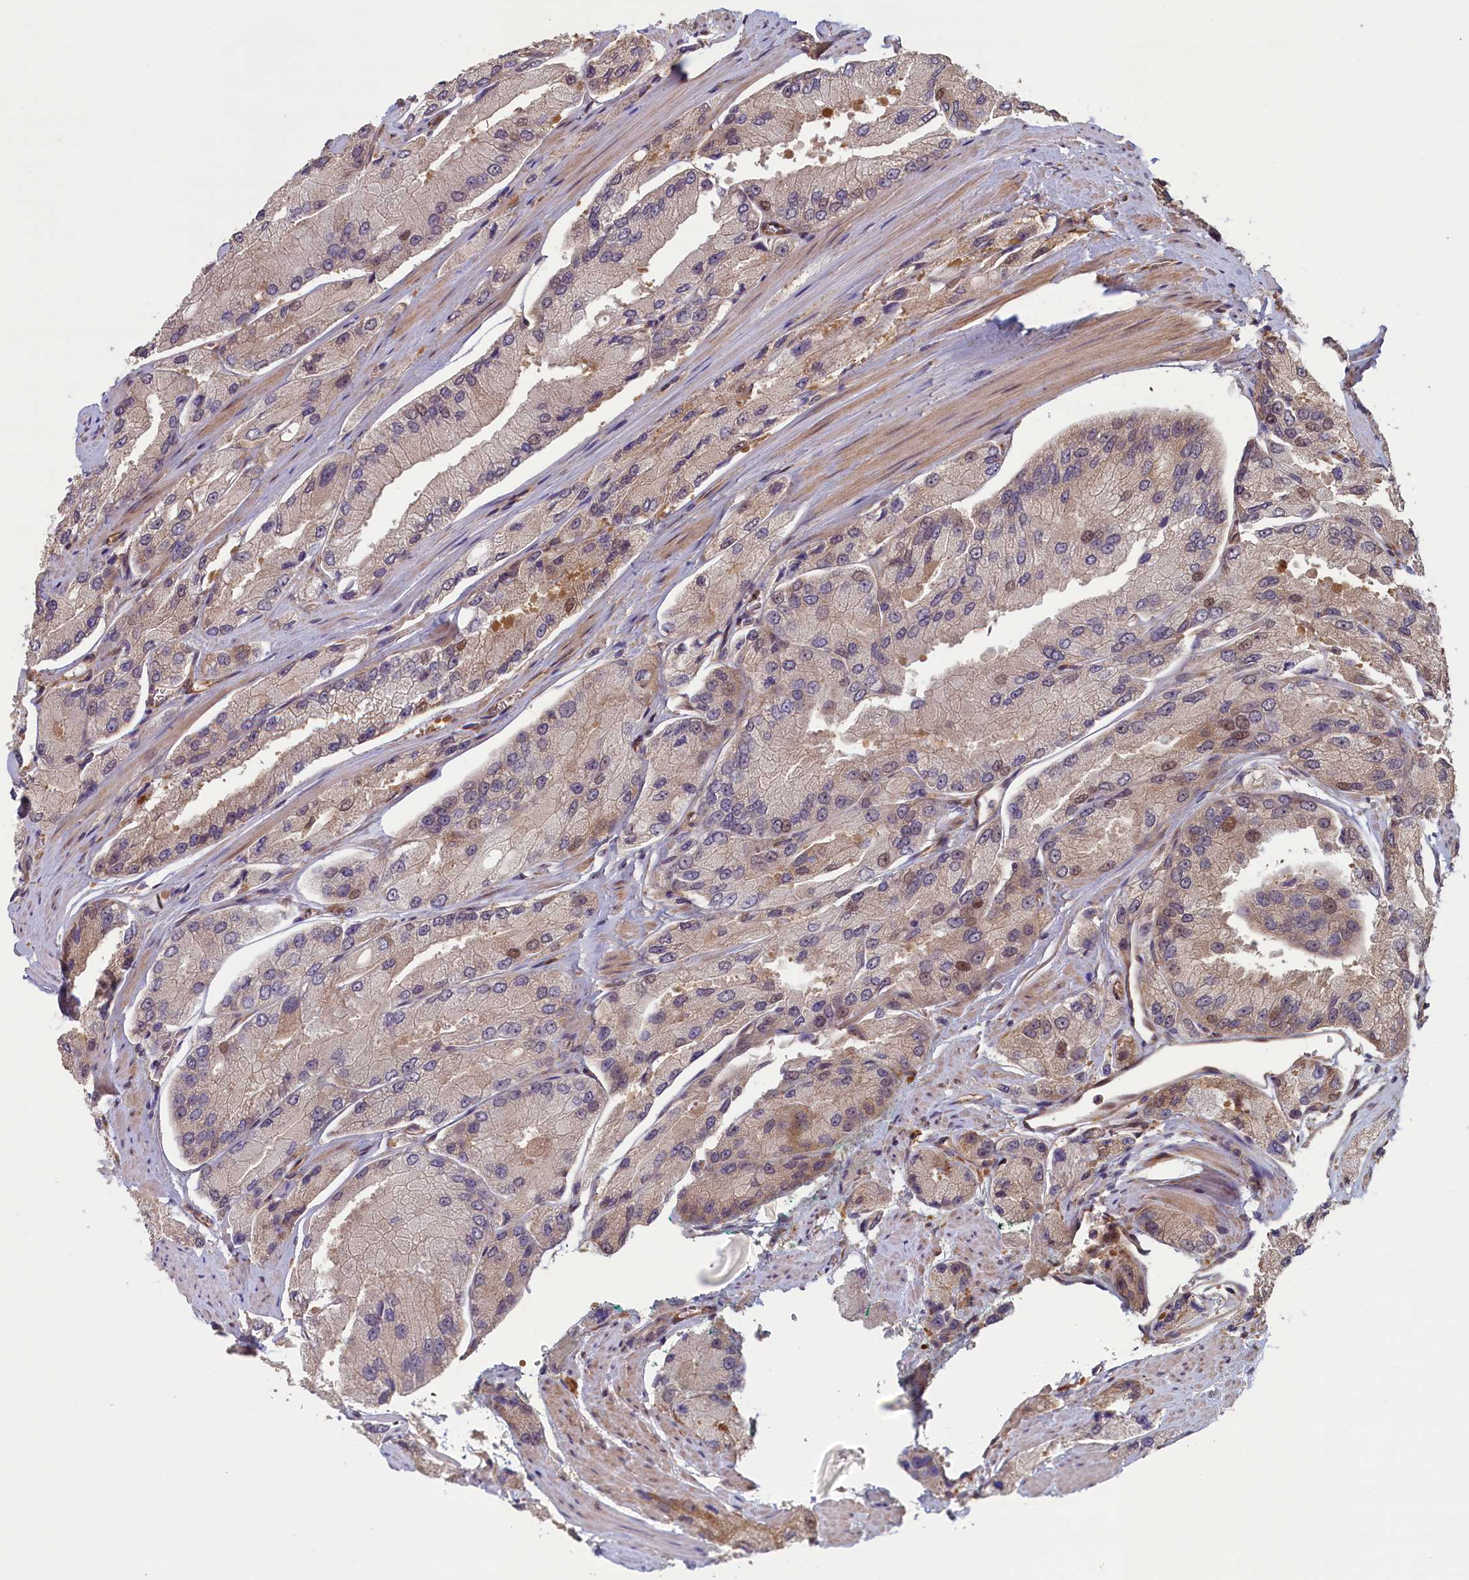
{"staining": {"intensity": "weak", "quantity": "<25%", "location": "cytoplasmic/membranous,nuclear"}, "tissue": "prostate cancer", "cell_type": "Tumor cells", "image_type": "cancer", "snomed": [{"axis": "morphology", "description": "Adenocarcinoma, High grade"}, {"axis": "topography", "description": "Prostate"}], "caption": "This is an IHC image of prostate adenocarcinoma (high-grade). There is no positivity in tumor cells.", "gene": "CIAO2B", "patient": {"sex": "male", "age": 58}}